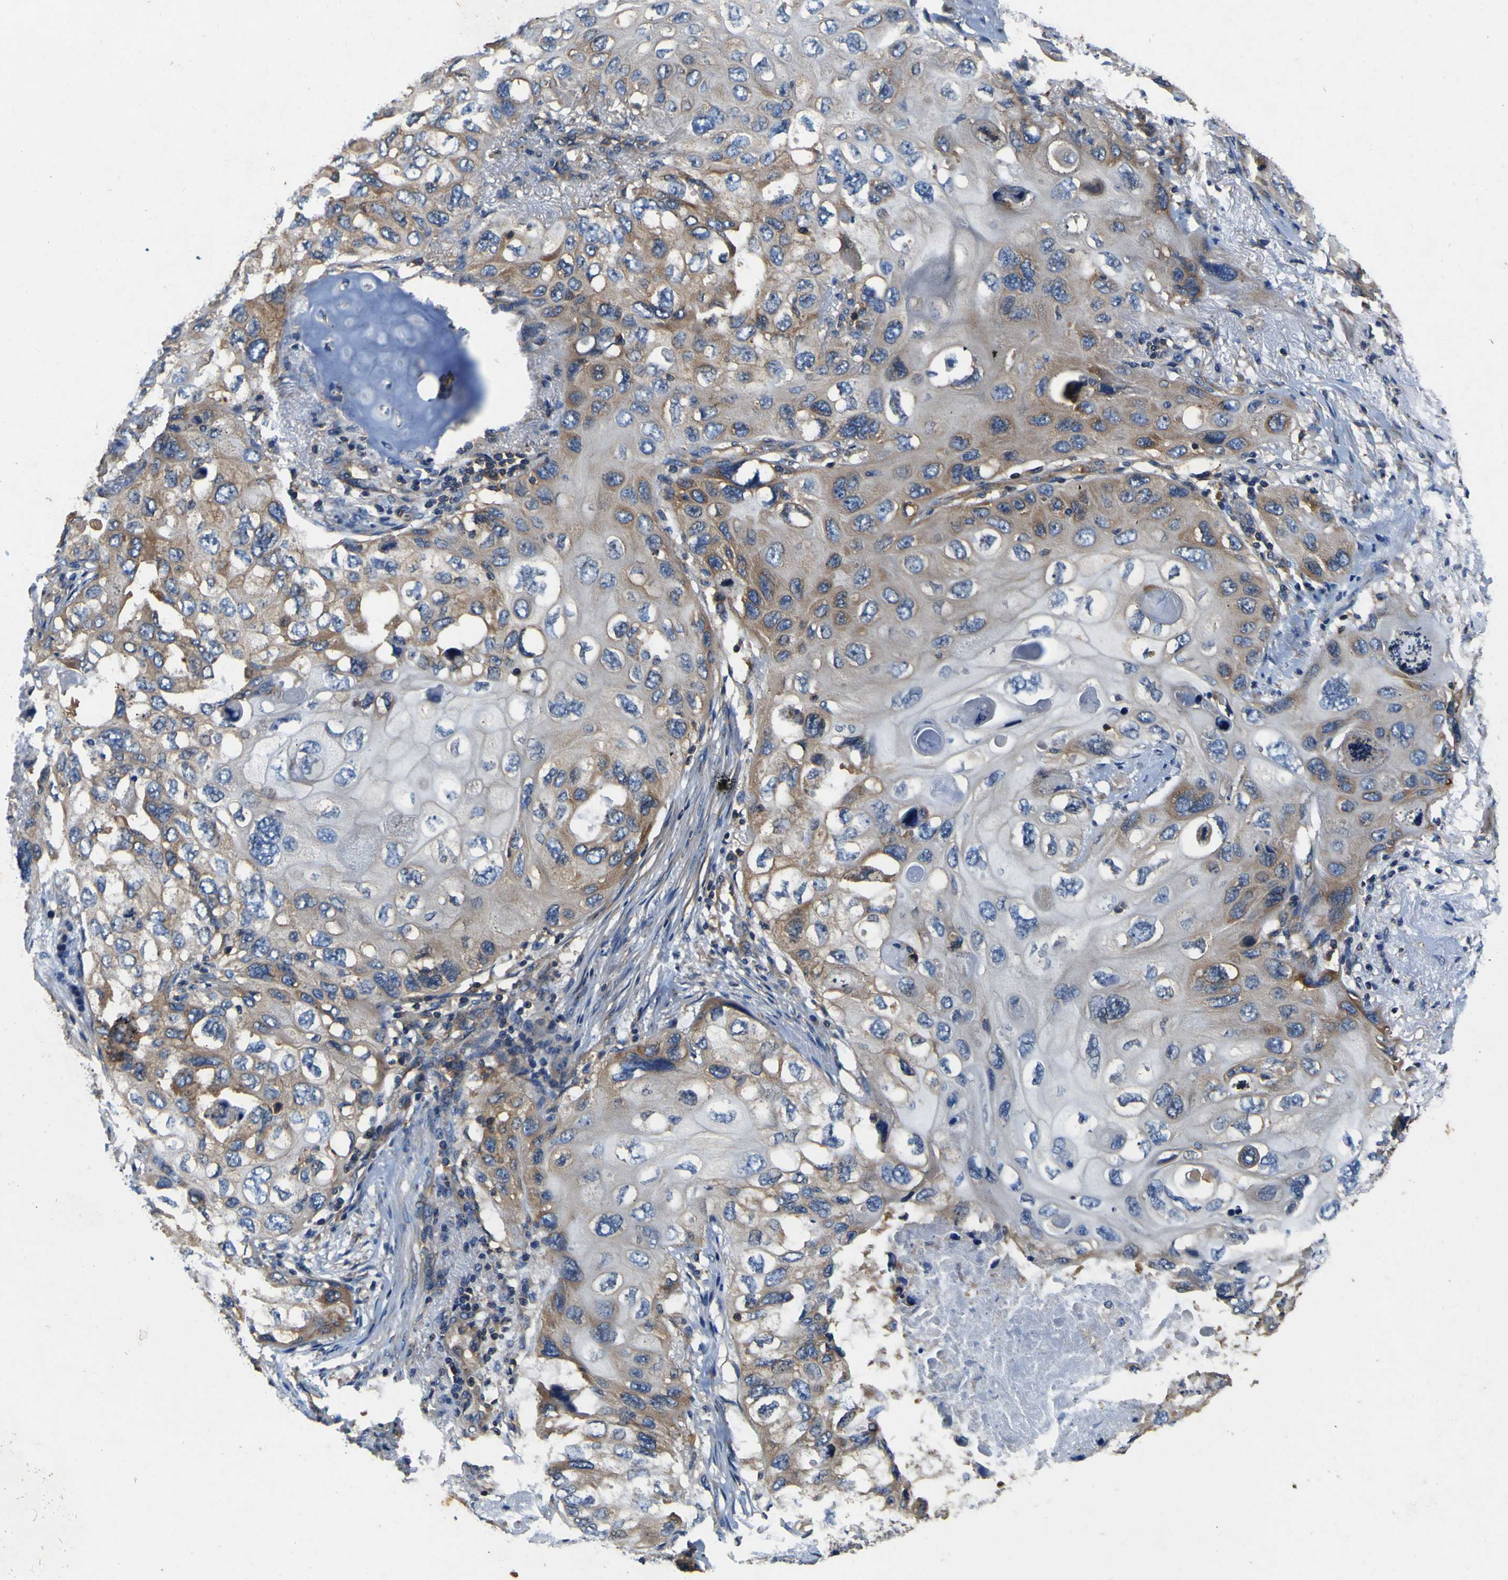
{"staining": {"intensity": "moderate", "quantity": "25%-75%", "location": "cytoplasmic/membranous"}, "tissue": "lung cancer", "cell_type": "Tumor cells", "image_type": "cancer", "snomed": [{"axis": "morphology", "description": "Squamous cell carcinoma, NOS"}, {"axis": "topography", "description": "Lung"}], "caption": "Lung squamous cell carcinoma stained for a protein (brown) displays moderate cytoplasmic/membranous positive expression in about 25%-75% of tumor cells.", "gene": "CNR2", "patient": {"sex": "female", "age": 73}}